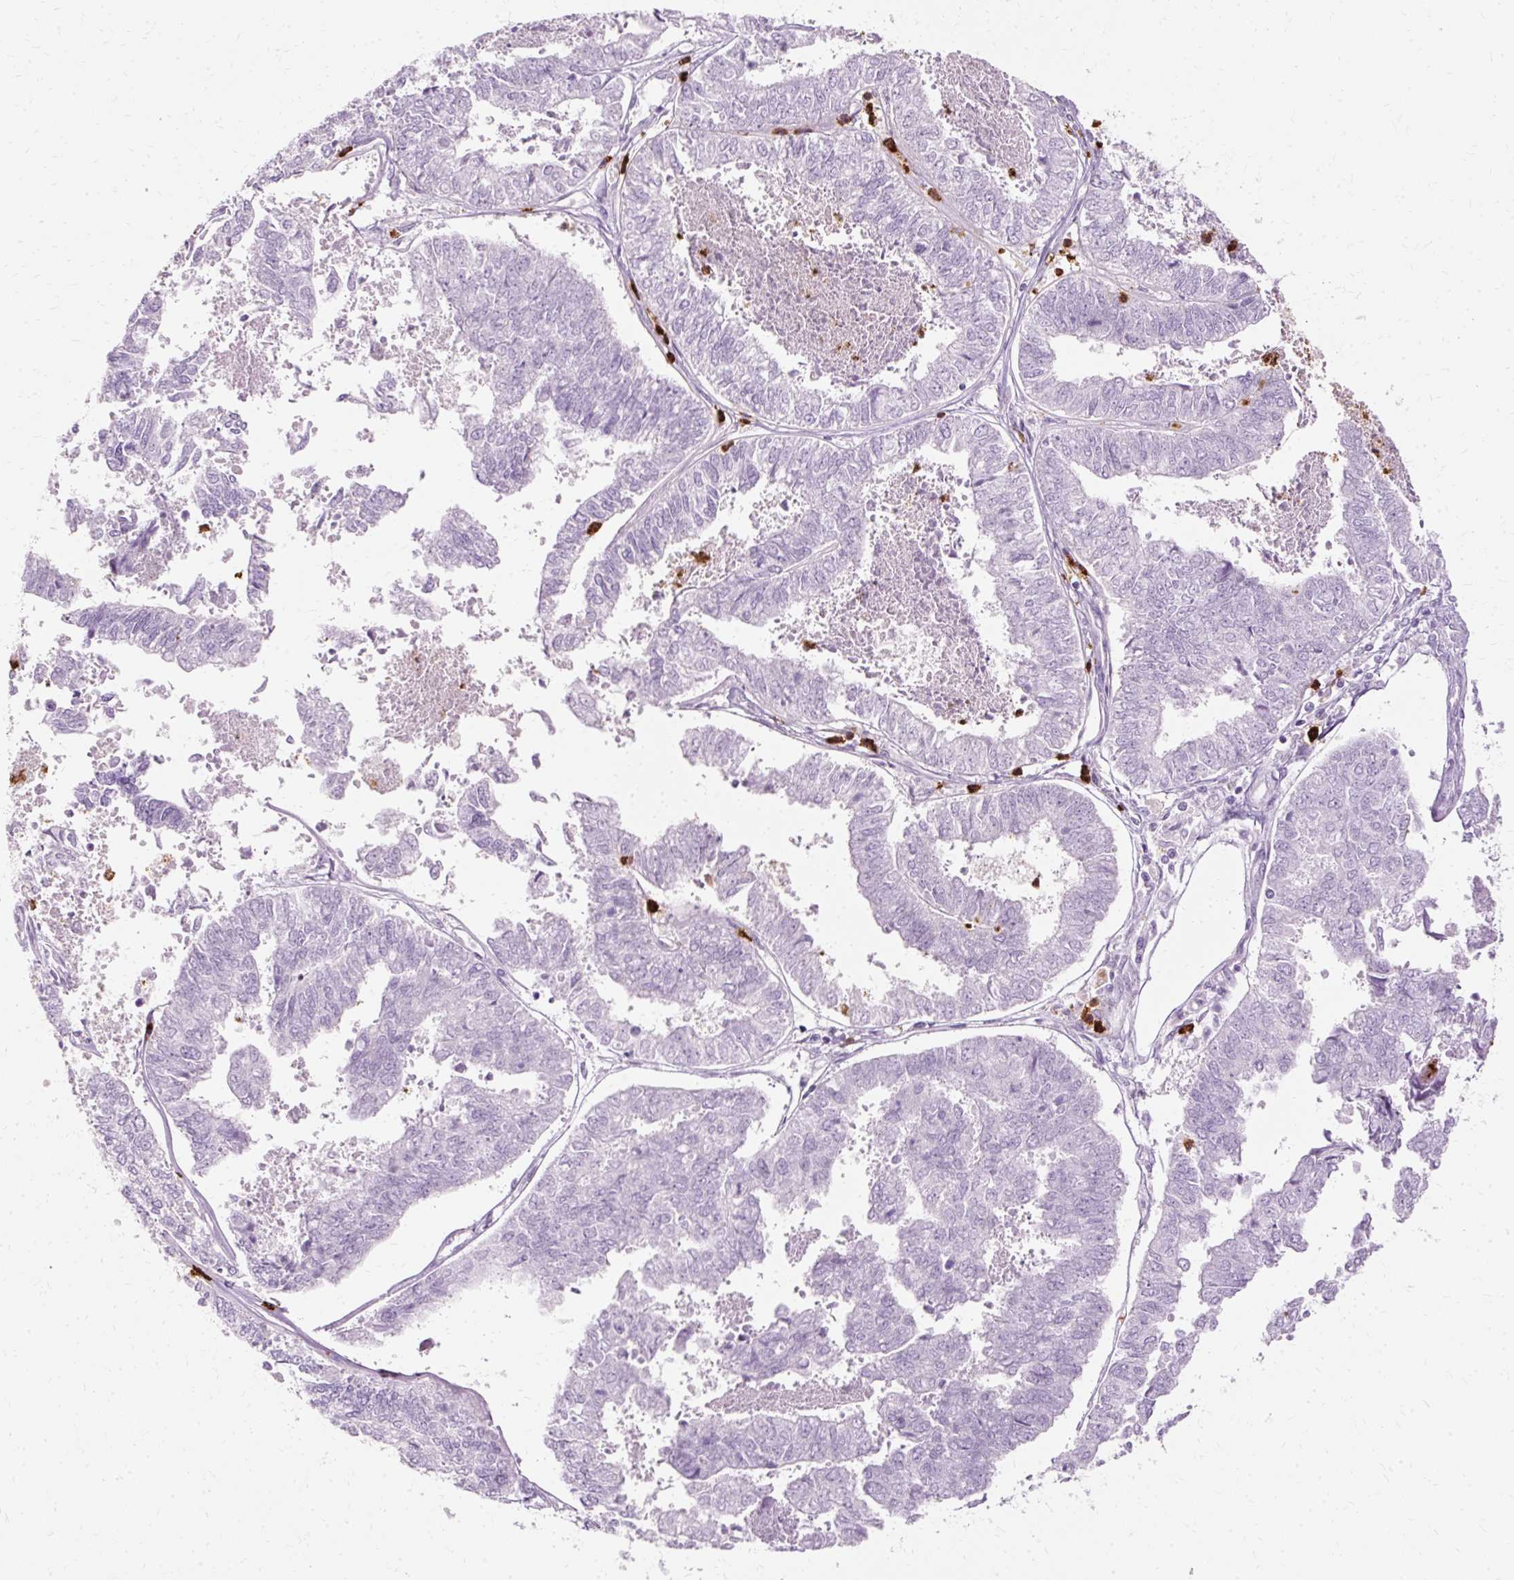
{"staining": {"intensity": "negative", "quantity": "none", "location": "none"}, "tissue": "endometrial cancer", "cell_type": "Tumor cells", "image_type": "cancer", "snomed": [{"axis": "morphology", "description": "Adenocarcinoma, NOS"}, {"axis": "topography", "description": "Endometrium"}], "caption": "This is an immunohistochemistry (IHC) histopathology image of human endometrial cancer. There is no positivity in tumor cells.", "gene": "DEFA1", "patient": {"sex": "female", "age": 73}}